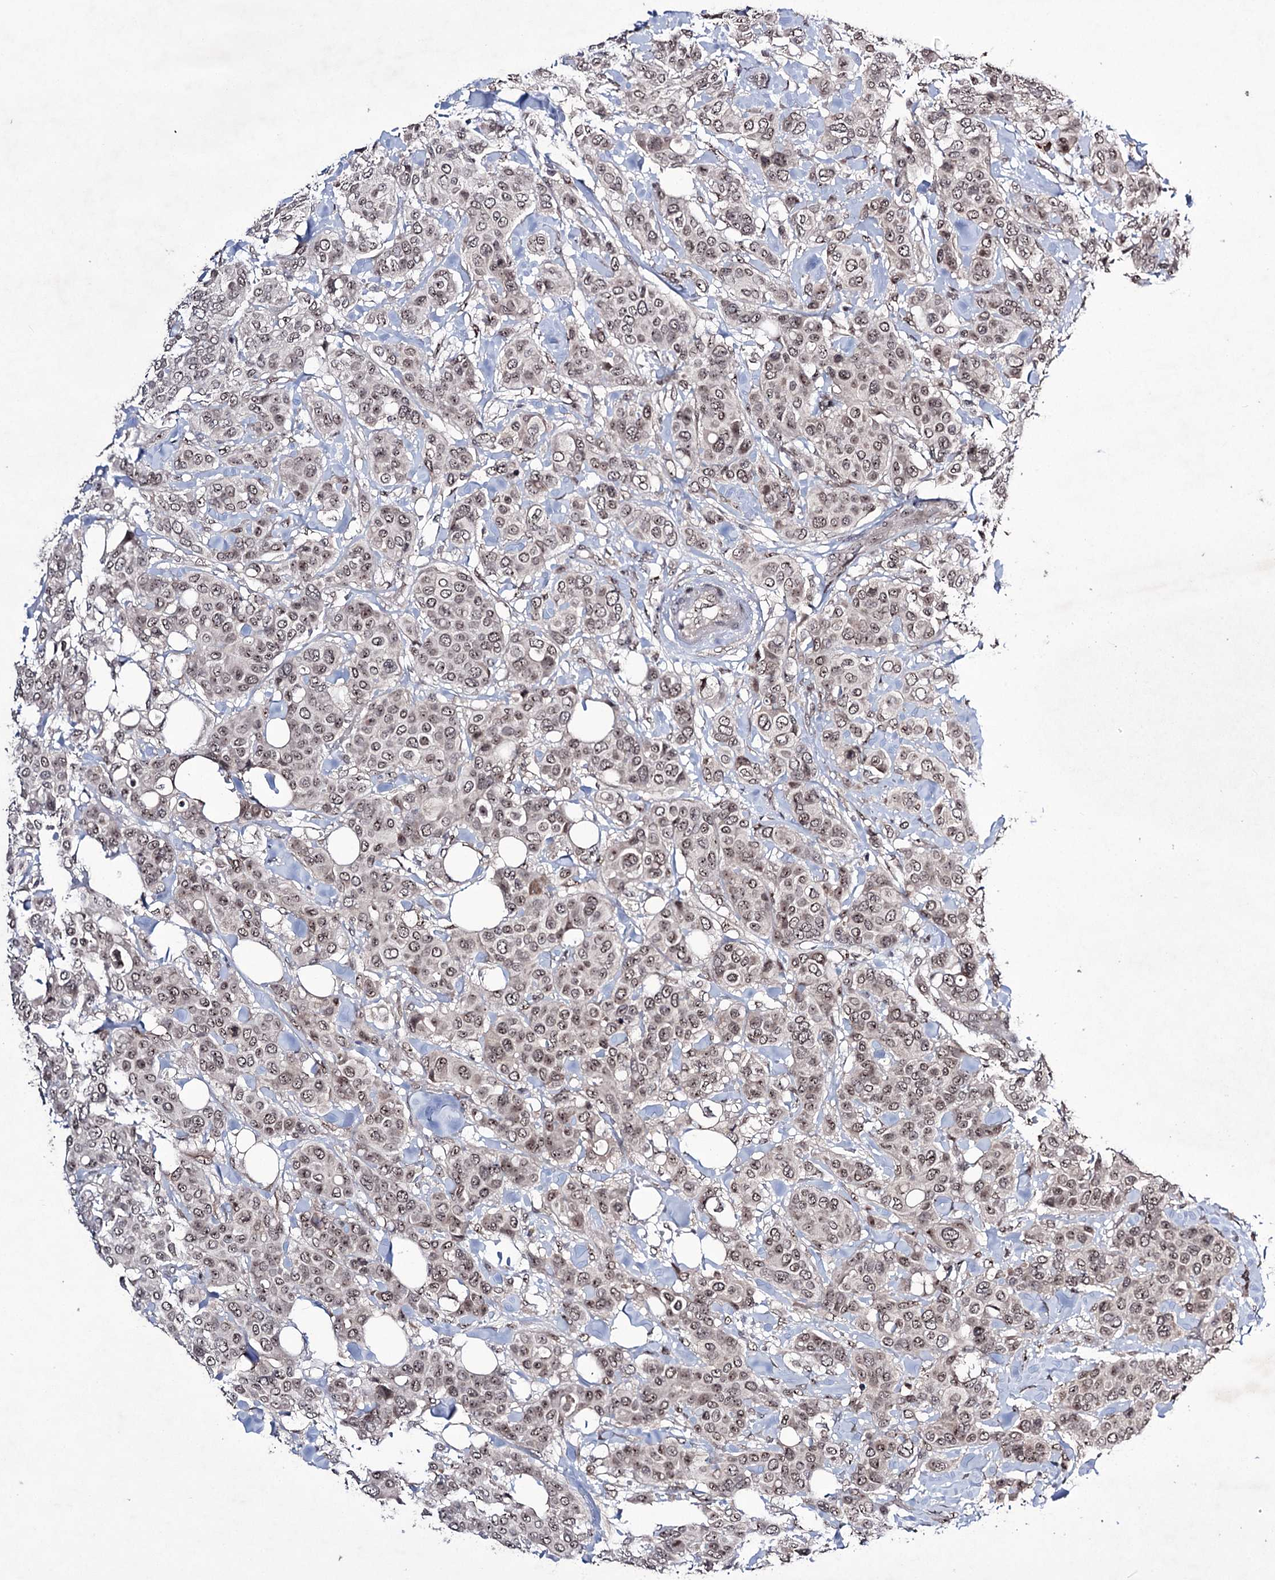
{"staining": {"intensity": "weak", "quantity": ">75%", "location": "nuclear"}, "tissue": "breast cancer", "cell_type": "Tumor cells", "image_type": "cancer", "snomed": [{"axis": "morphology", "description": "Lobular carcinoma"}, {"axis": "topography", "description": "Breast"}], "caption": "Breast lobular carcinoma stained for a protein (brown) displays weak nuclear positive positivity in about >75% of tumor cells.", "gene": "VGLL4", "patient": {"sex": "female", "age": 51}}